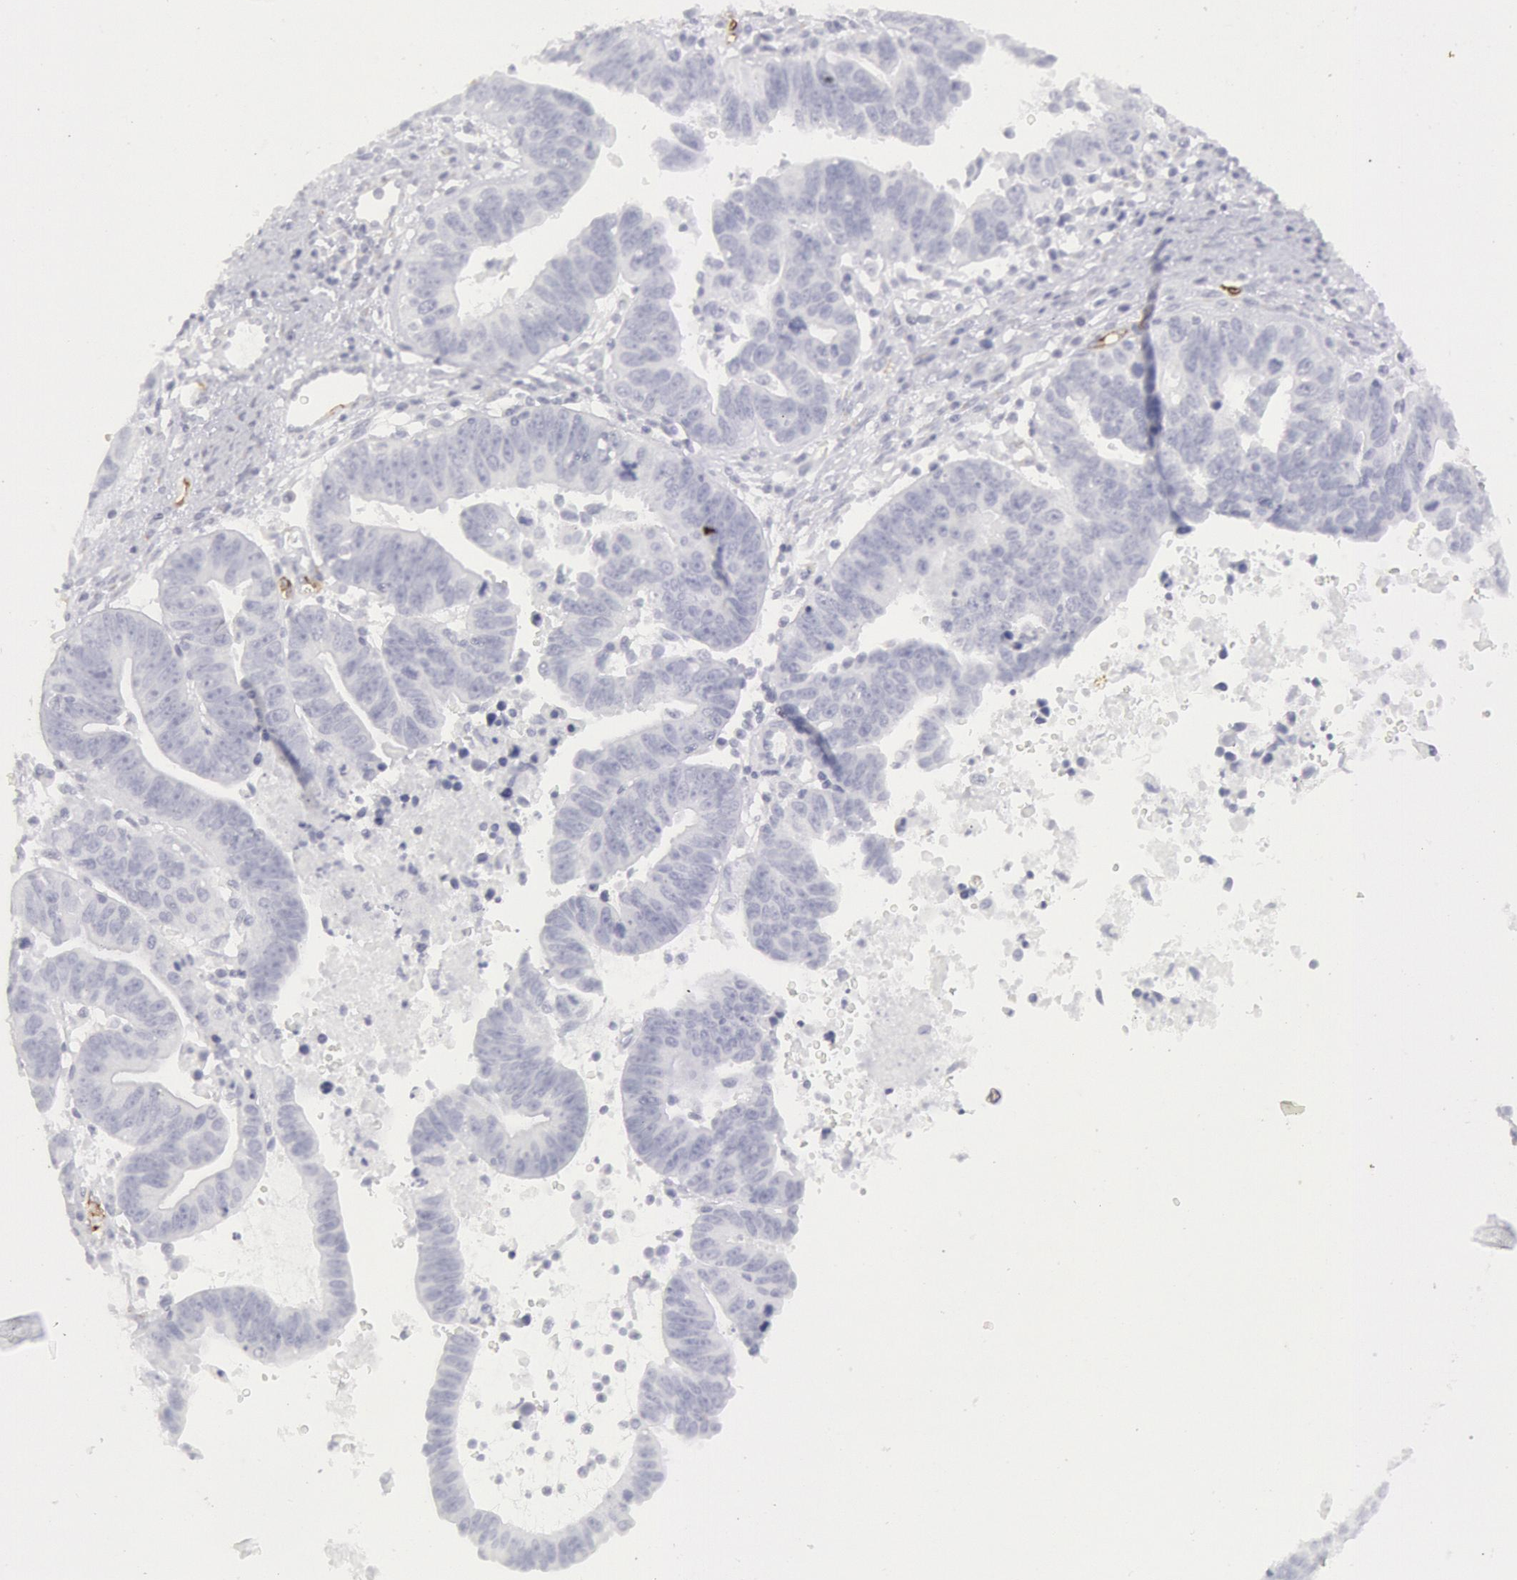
{"staining": {"intensity": "negative", "quantity": "none", "location": "none"}, "tissue": "ovarian cancer", "cell_type": "Tumor cells", "image_type": "cancer", "snomed": [{"axis": "morphology", "description": "Carcinoma, endometroid"}, {"axis": "morphology", "description": "Cystadenocarcinoma, serous, NOS"}, {"axis": "topography", "description": "Ovary"}], "caption": "A histopathology image of ovarian cancer stained for a protein shows no brown staining in tumor cells.", "gene": "CDH13", "patient": {"sex": "female", "age": 45}}